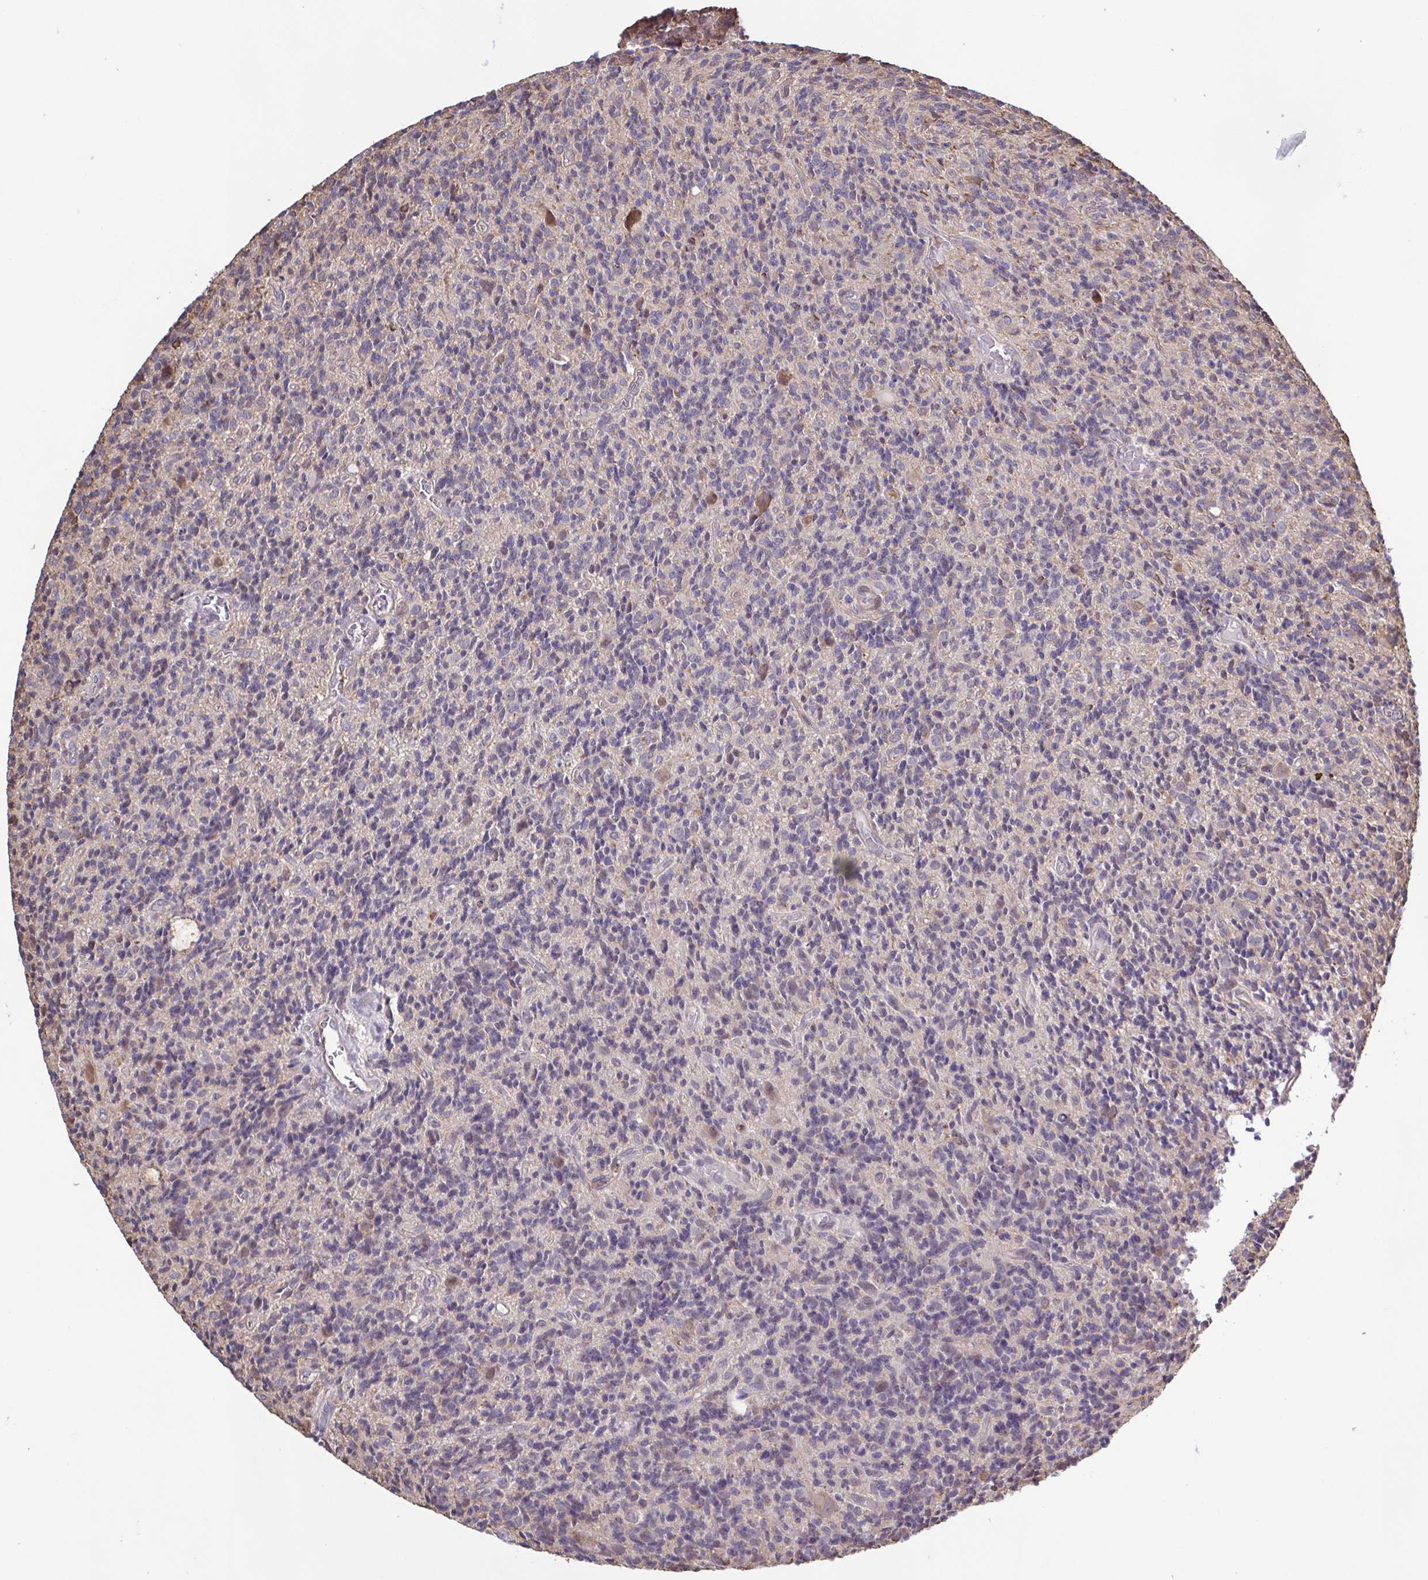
{"staining": {"intensity": "negative", "quantity": "none", "location": "none"}, "tissue": "glioma", "cell_type": "Tumor cells", "image_type": "cancer", "snomed": [{"axis": "morphology", "description": "Glioma, malignant, High grade"}, {"axis": "topography", "description": "Brain"}], "caption": "Image shows no protein positivity in tumor cells of malignant high-grade glioma tissue.", "gene": "ZNF200", "patient": {"sex": "male", "age": 76}}